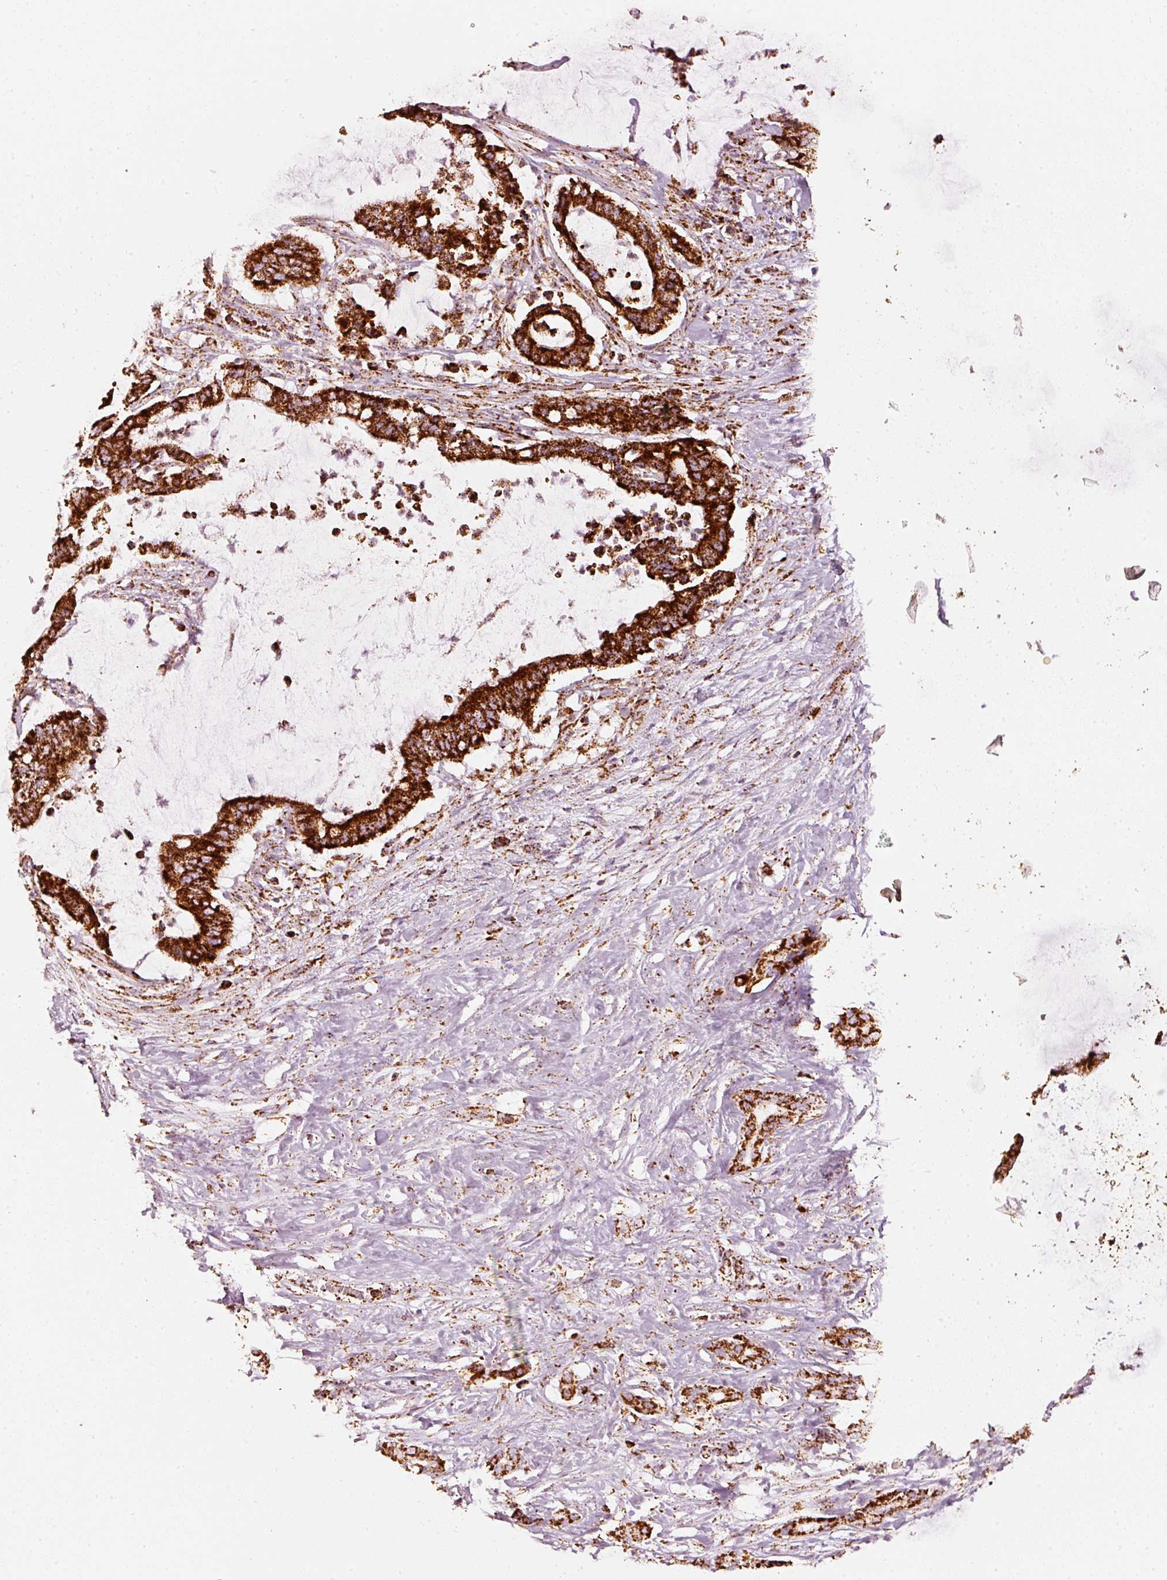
{"staining": {"intensity": "strong", "quantity": ">75%", "location": "cytoplasmic/membranous"}, "tissue": "pancreatic cancer", "cell_type": "Tumor cells", "image_type": "cancer", "snomed": [{"axis": "morphology", "description": "Adenocarcinoma, NOS"}, {"axis": "topography", "description": "Pancreas"}], "caption": "Immunohistochemistry (DAB (3,3'-diaminobenzidine)) staining of pancreatic cancer reveals strong cytoplasmic/membranous protein staining in about >75% of tumor cells.", "gene": "UQCRC1", "patient": {"sex": "male", "age": 41}}